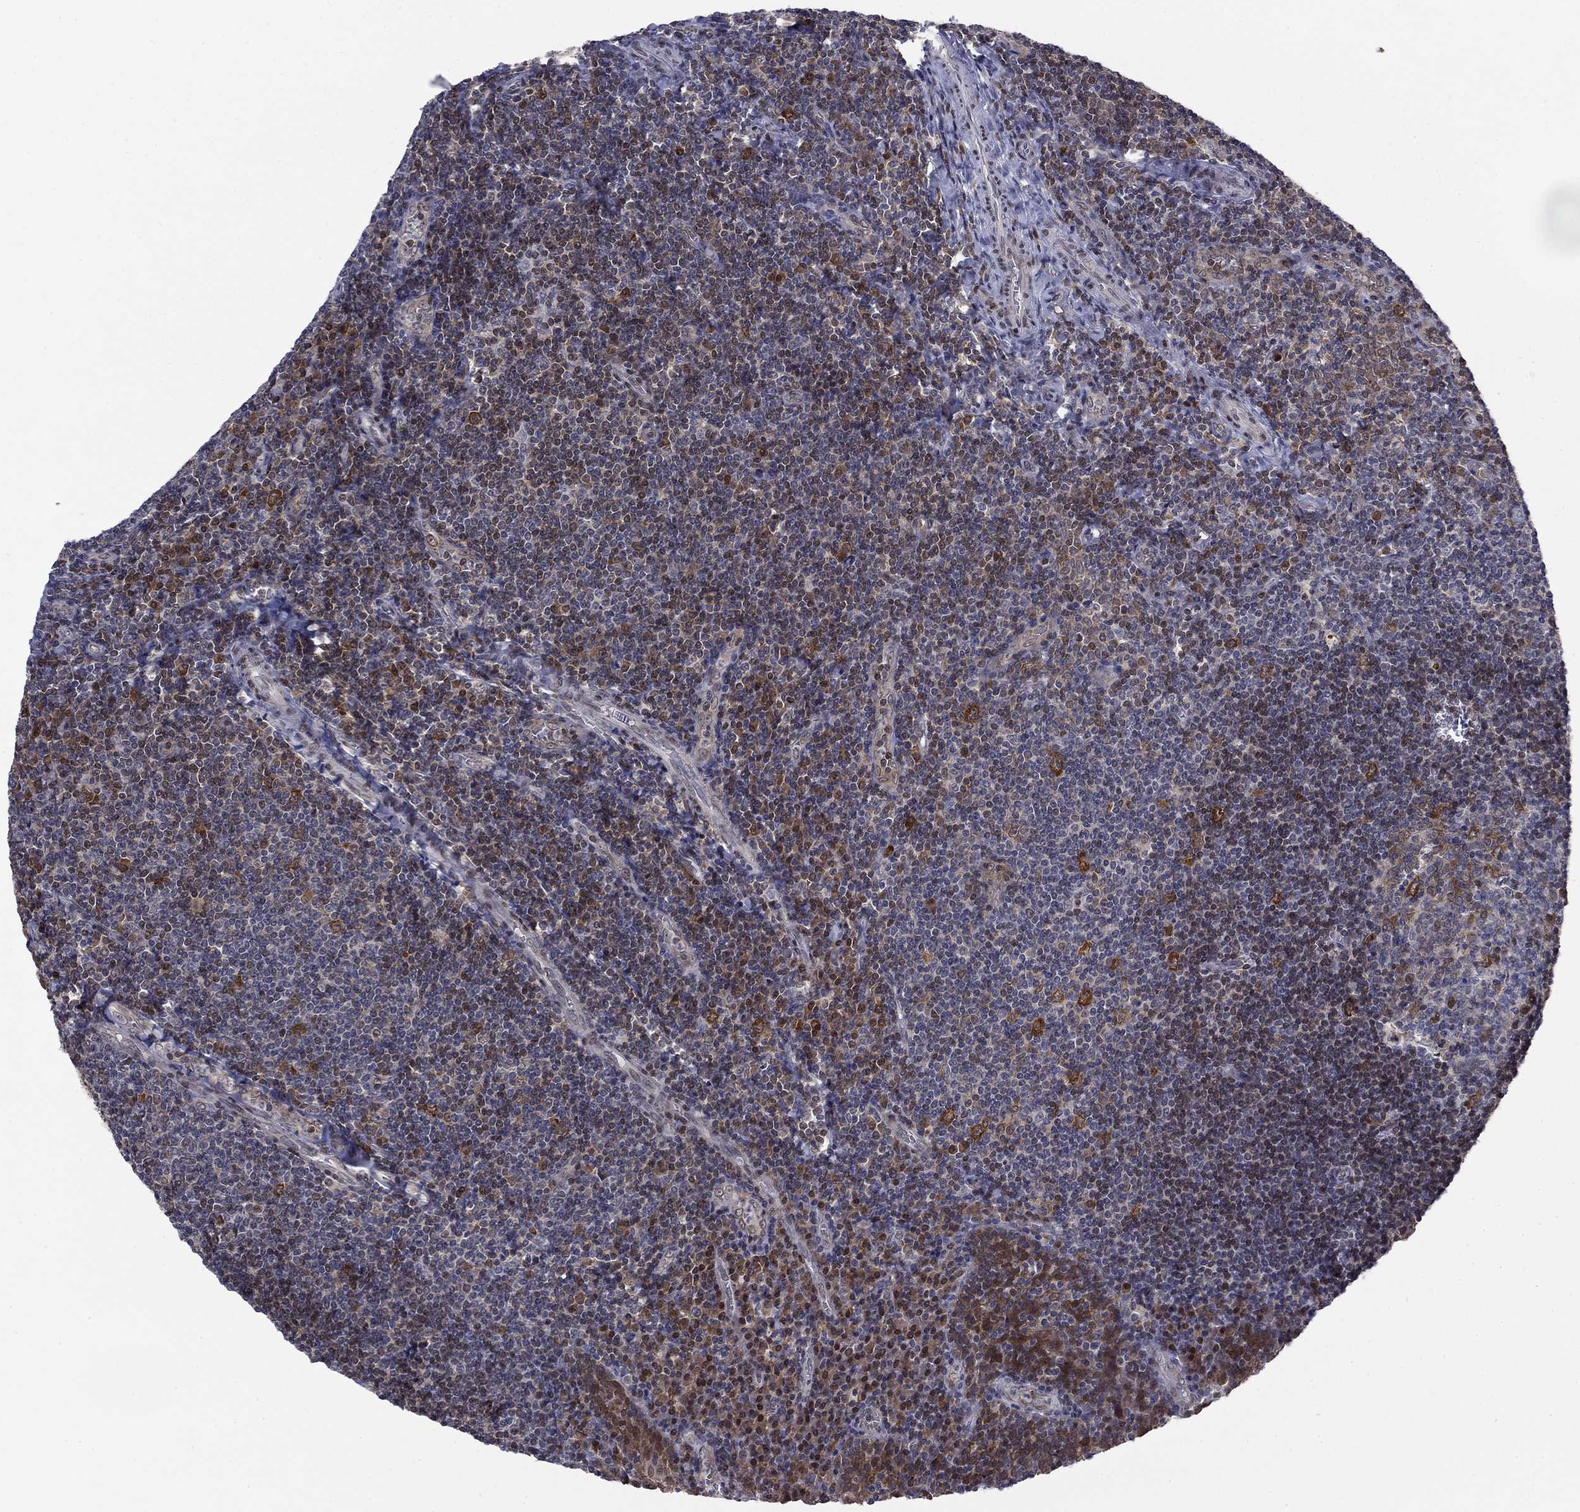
{"staining": {"intensity": "strong", "quantity": "<25%", "location": "cytoplasmic/membranous"}, "tissue": "tonsil", "cell_type": "Germinal center cells", "image_type": "normal", "snomed": [{"axis": "morphology", "description": "Normal tissue, NOS"}, {"axis": "morphology", "description": "Inflammation, NOS"}, {"axis": "topography", "description": "Tonsil"}], "caption": "Protein expression analysis of benign human tonsil reveals strong cytoplasmic/membranous positivity in approximately <25% of germinal center cells.", "gene": "FKBP4", "patient": {"sex": "female", "age": 31}}